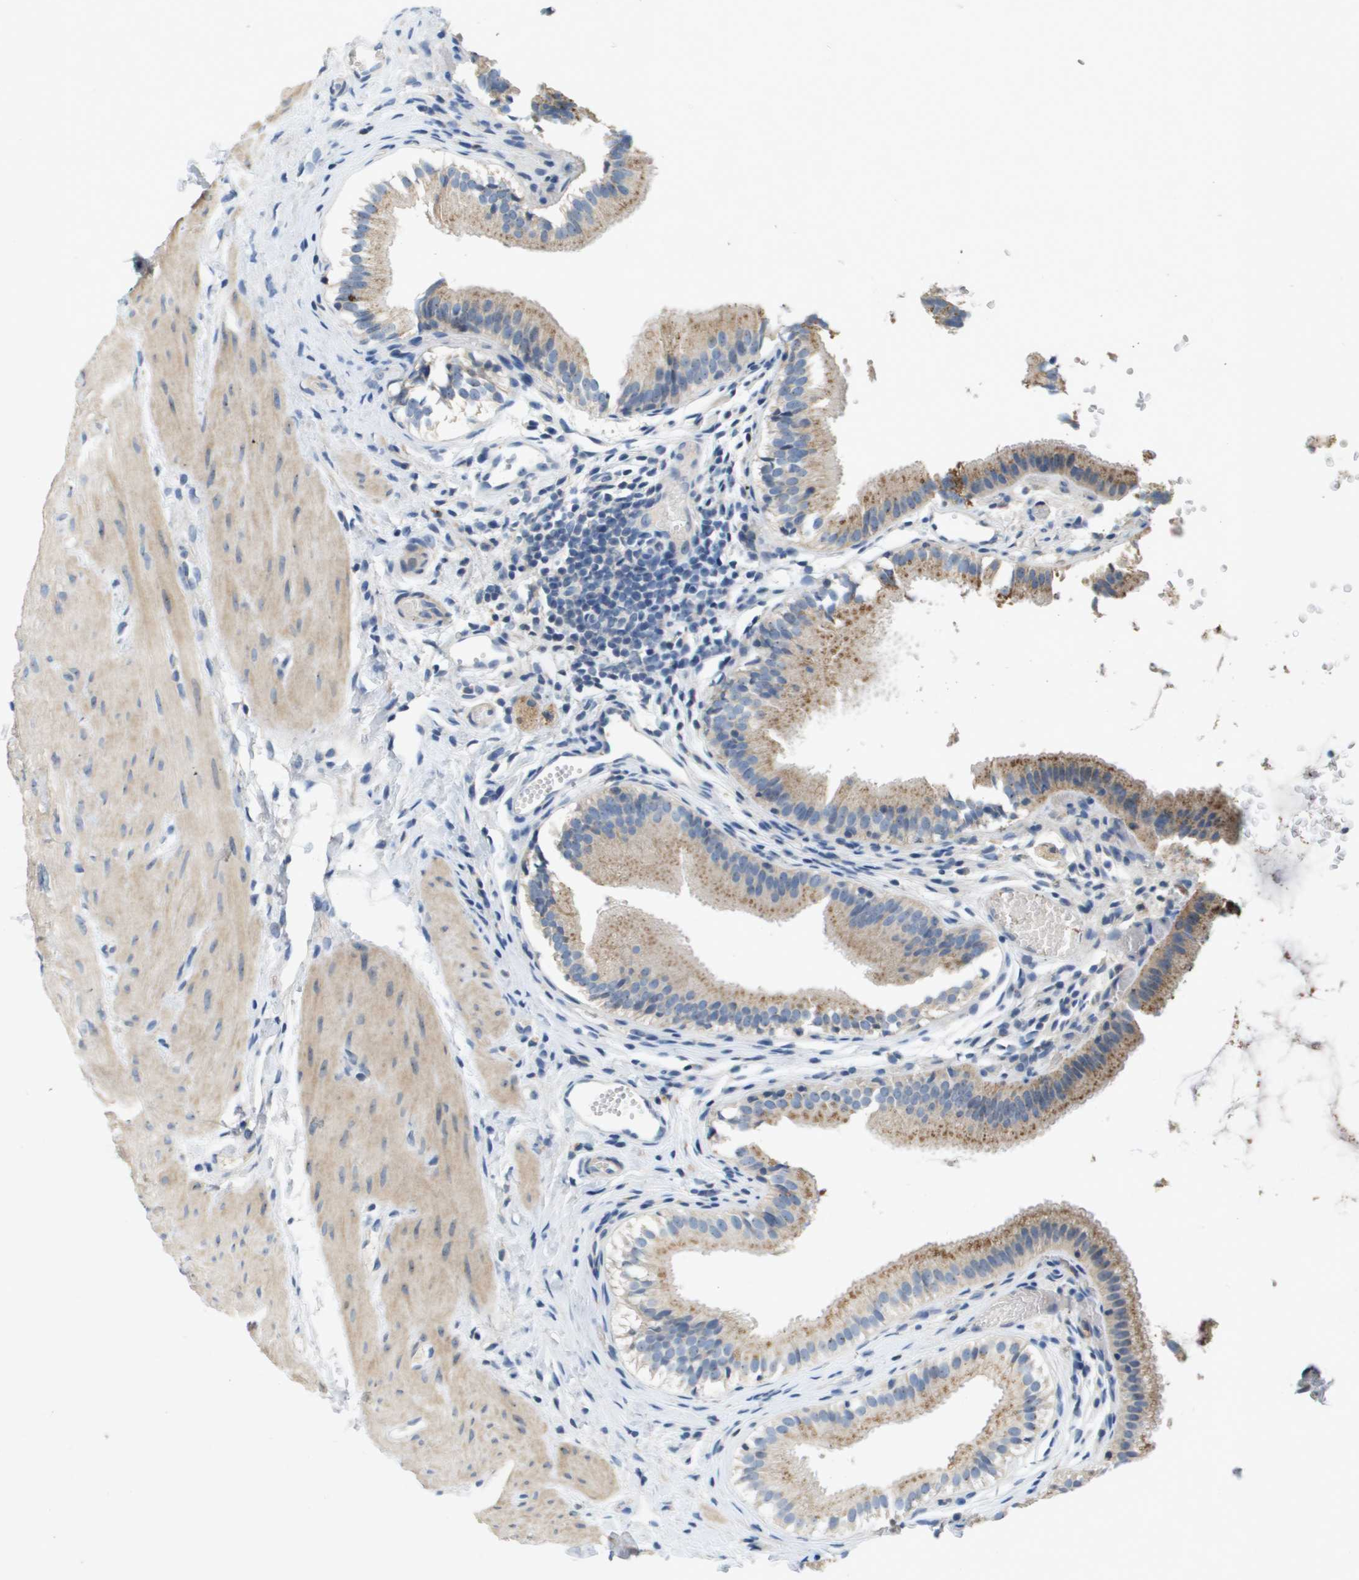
{"staining": {"intensity": "moderate", "quantity": ">75%", "location": "cytoplasmic/membranous"}, "tissue": "gallbladder", "cell_type": "Glandular cells", "image_type": "normal", "snomed": [{"axis": "morphology", "description": "Normal tissue, NOS"}, {"axis": "topography", "description": "Gallbladder"}], "caption": "This is an image of immunohistochemistry (IHC) staining of normal gallbladder, which shows moderate staining in the cytoplasmic/membranous of glandular cells.", "gene": "B3GNT5", "patient": {"sex": "female", "age": 26}}